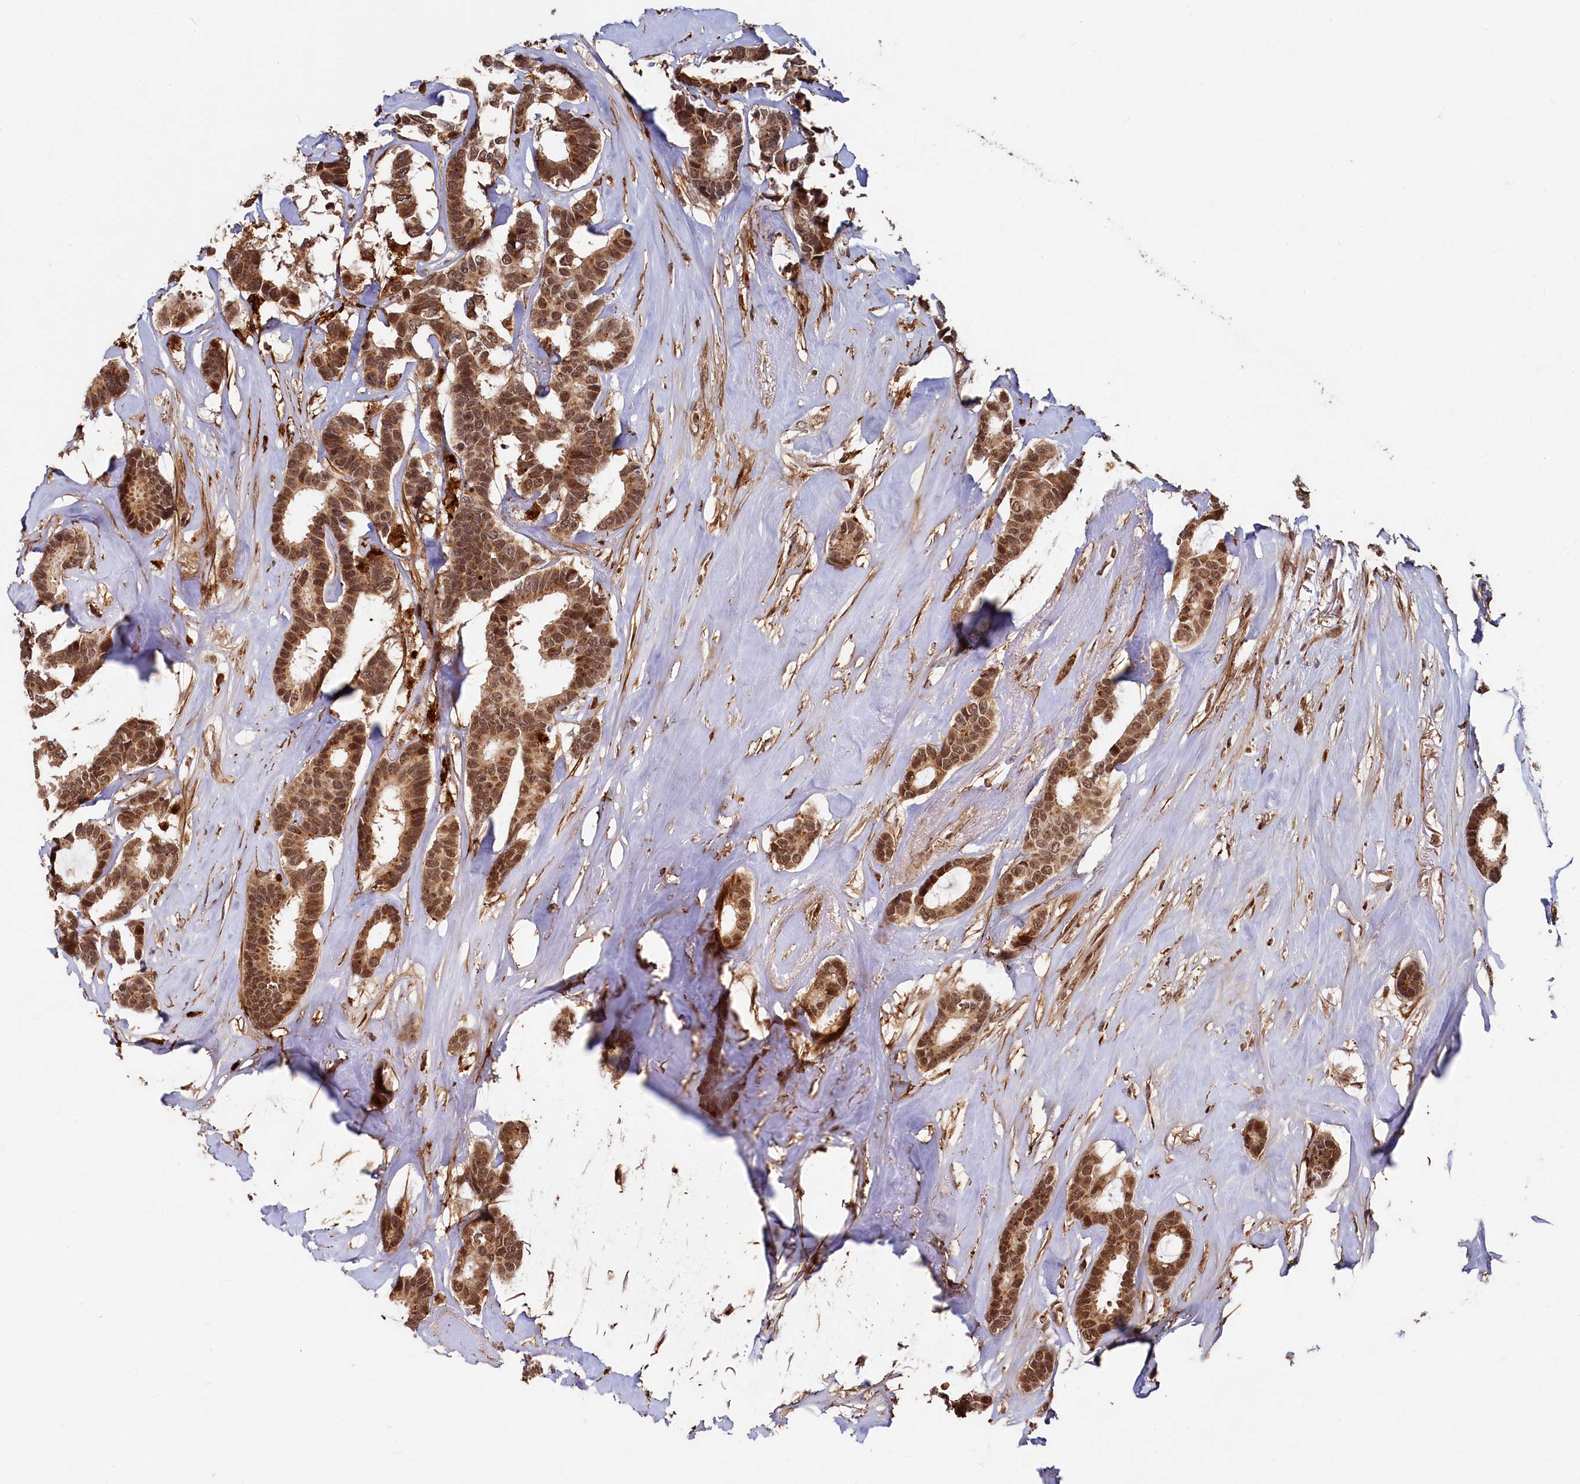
{"staining": {"intensity": "moderate", "quantity": ">75%", "location": "cytoplasmic/membranous,nuclear"}, "tissue": "breast cancer", "cell_type": "Tumor cells", "image_type": "cancer", "snomed": [{"axis": "morphology", "description": "Duct carcinoma"}, {"axis": "topography", "description": "Breast"}], "caption": "Breast cancer stained with a protein marker reveals moderate staining in tumor cells.", "gene": "TRIM23", "patient": {"sex": "female", "age": 87}}